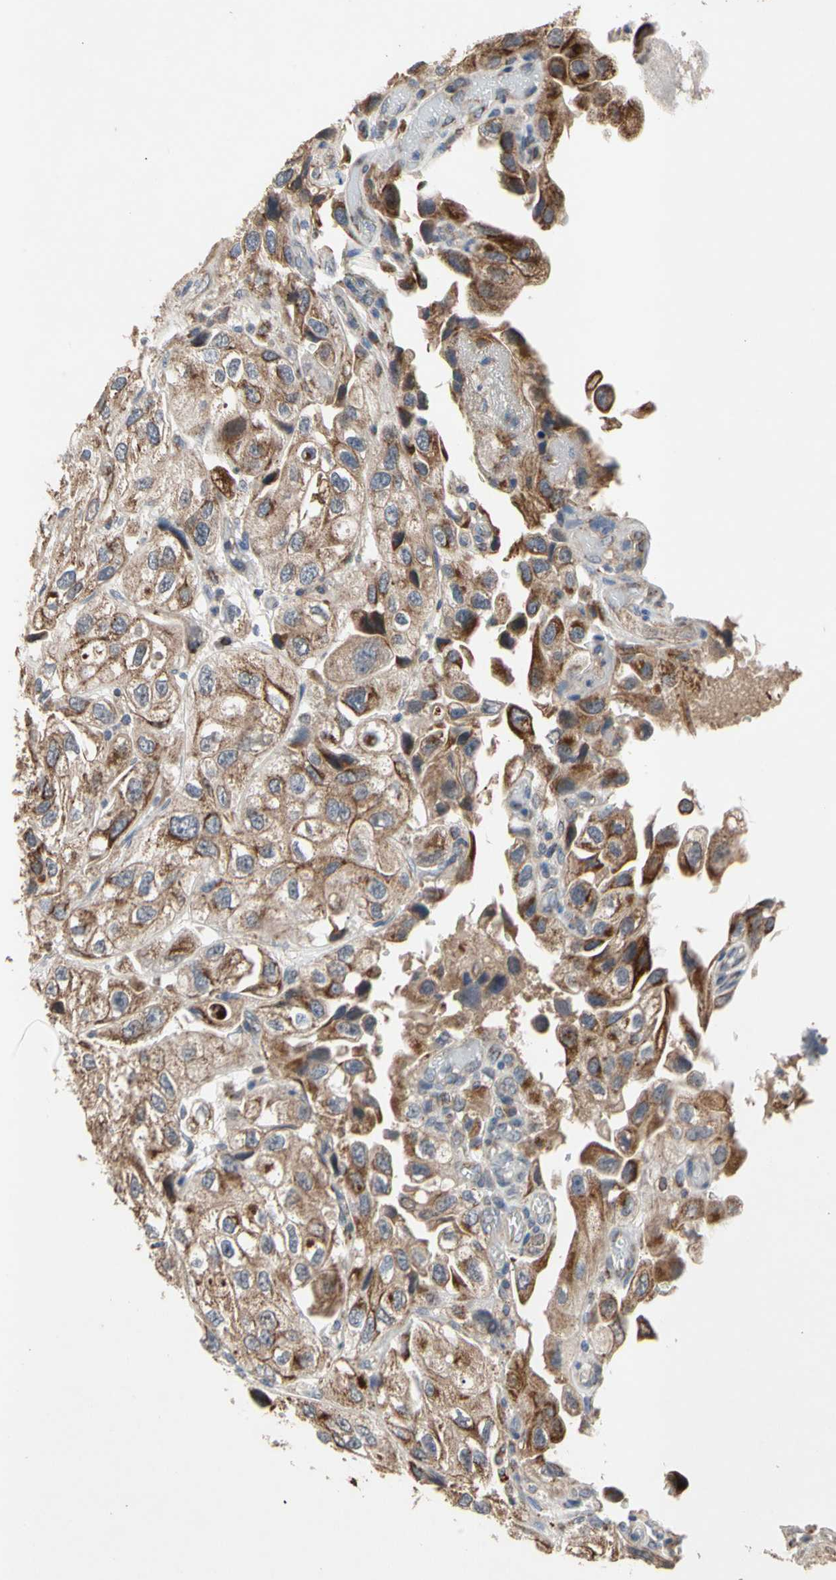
{"staining": {"intensity": "moderate", "quantity": ">75%", "location": "cytoplasmic/membranous"}, "tissue": "urothelial cancer", "cell_type": "Tumor cells", "image_type": "cancer", "snomed": [{"axis": "morphology", "description": "Urothelial carcinoma, High grade"}, {"axis": "topography", "description": "Urinary bladder"}], "caption": "Immunohistochemical staining of human urothelial cancer demonstrates medium levels of moderate cytoplasmic/membranous protein positivity in about >75% of tumor cells. (IHC, brightfield microscopy, high magnification).", "gene": "GPD2", "patient": {"sex": "female", "age": 64}}